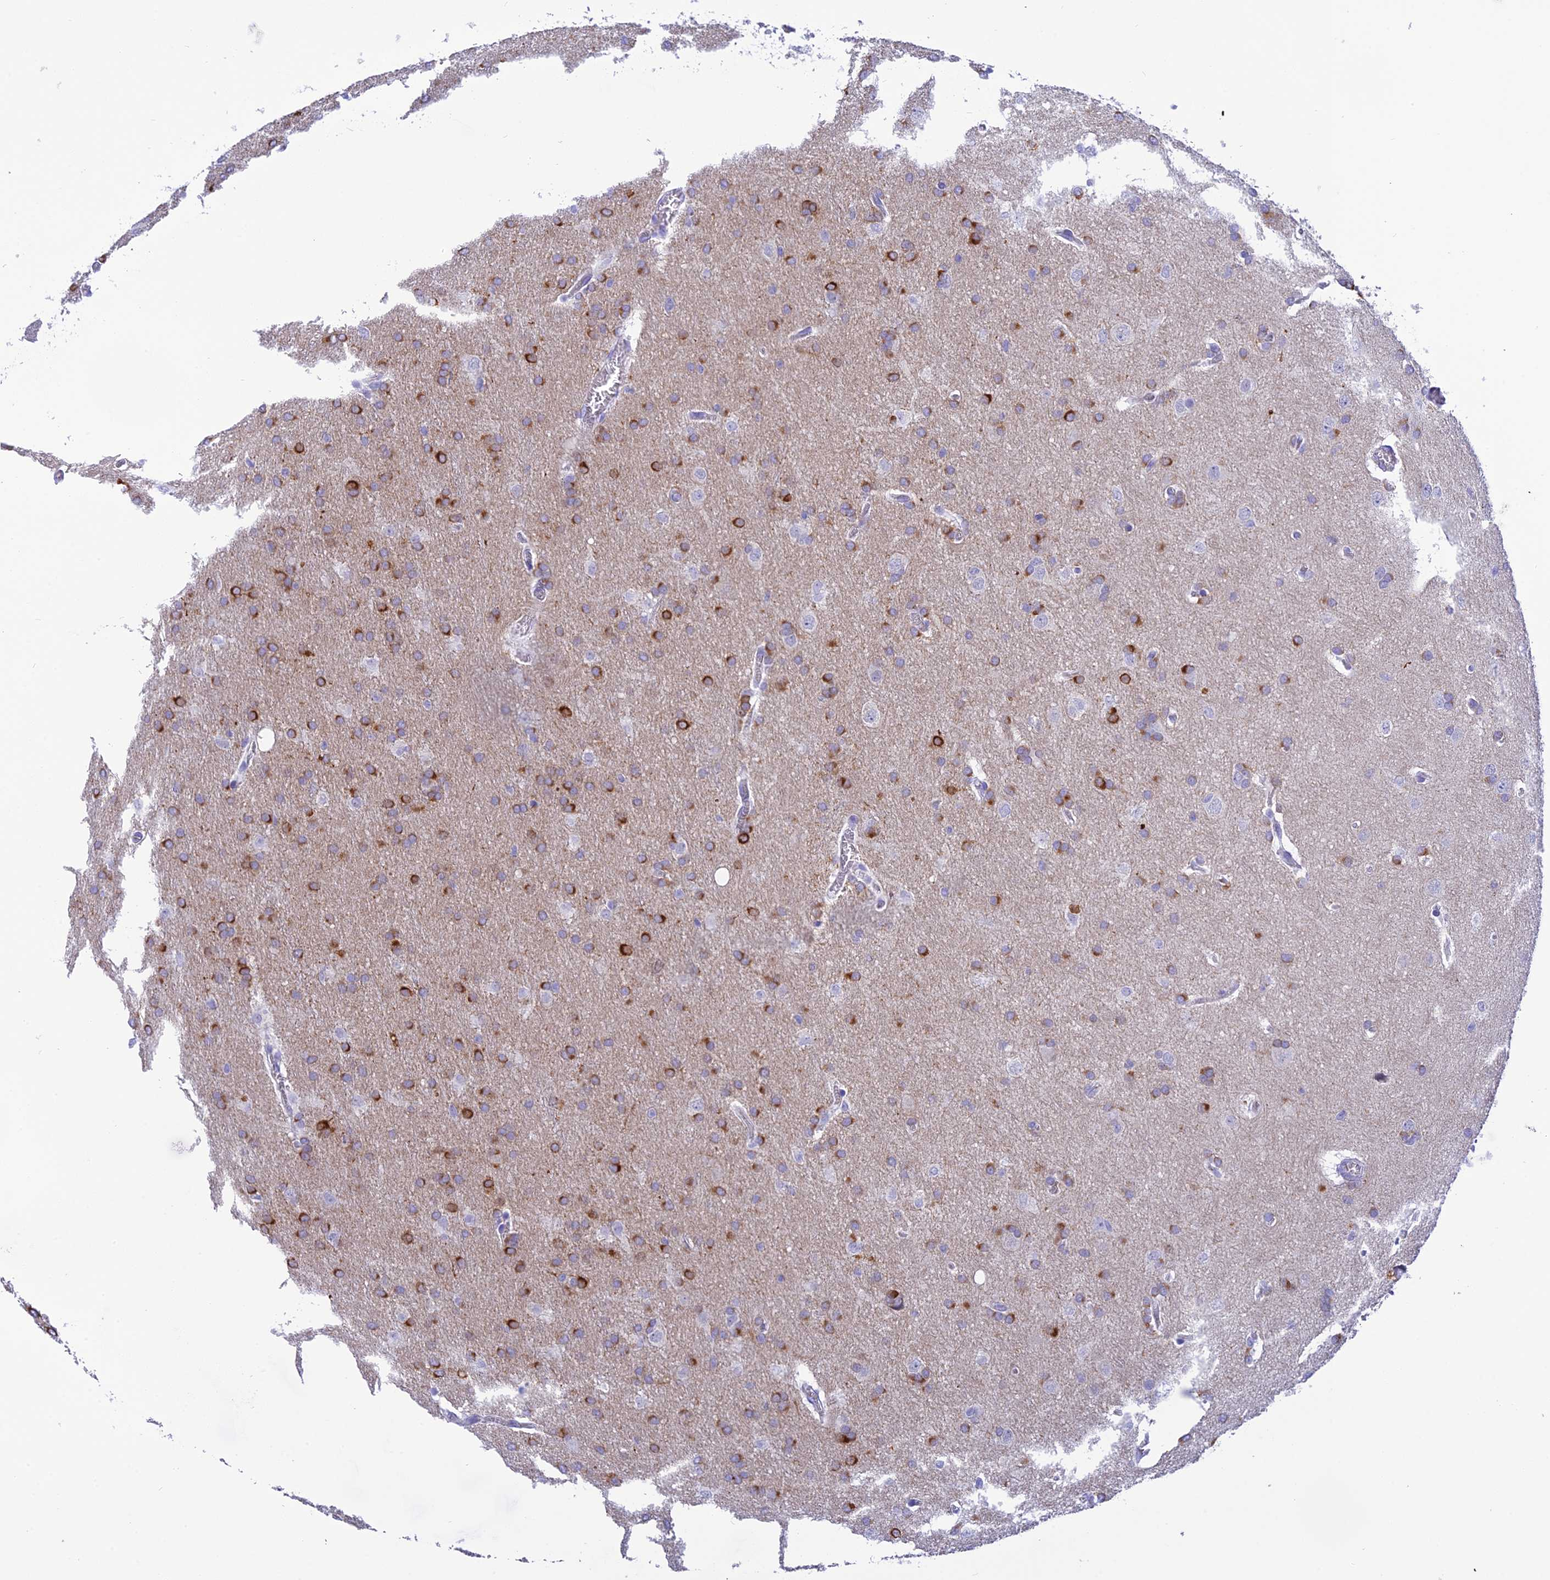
{"staining": {"intensity": "strong", "quantity": ">75%", "location": "cytoplasmic/membranous"}, "tissue": "glioma", "cell_type": "Tumor cells", "image_type": "cancer", "snomed": [{"axis": "morphology", "description": "Glioma, malignant, Low grade"}, {"axis": "topography", "description": "Brain"}], "caption": "This histopathology image displays immunohistochemistry (IHC) staining of human glioma, with high strong cytoplasmic/membranous expression in approximately >75% of tumor cells.", "gene": "KDELR3", "patient": {"sex": "female", "age": 32}}